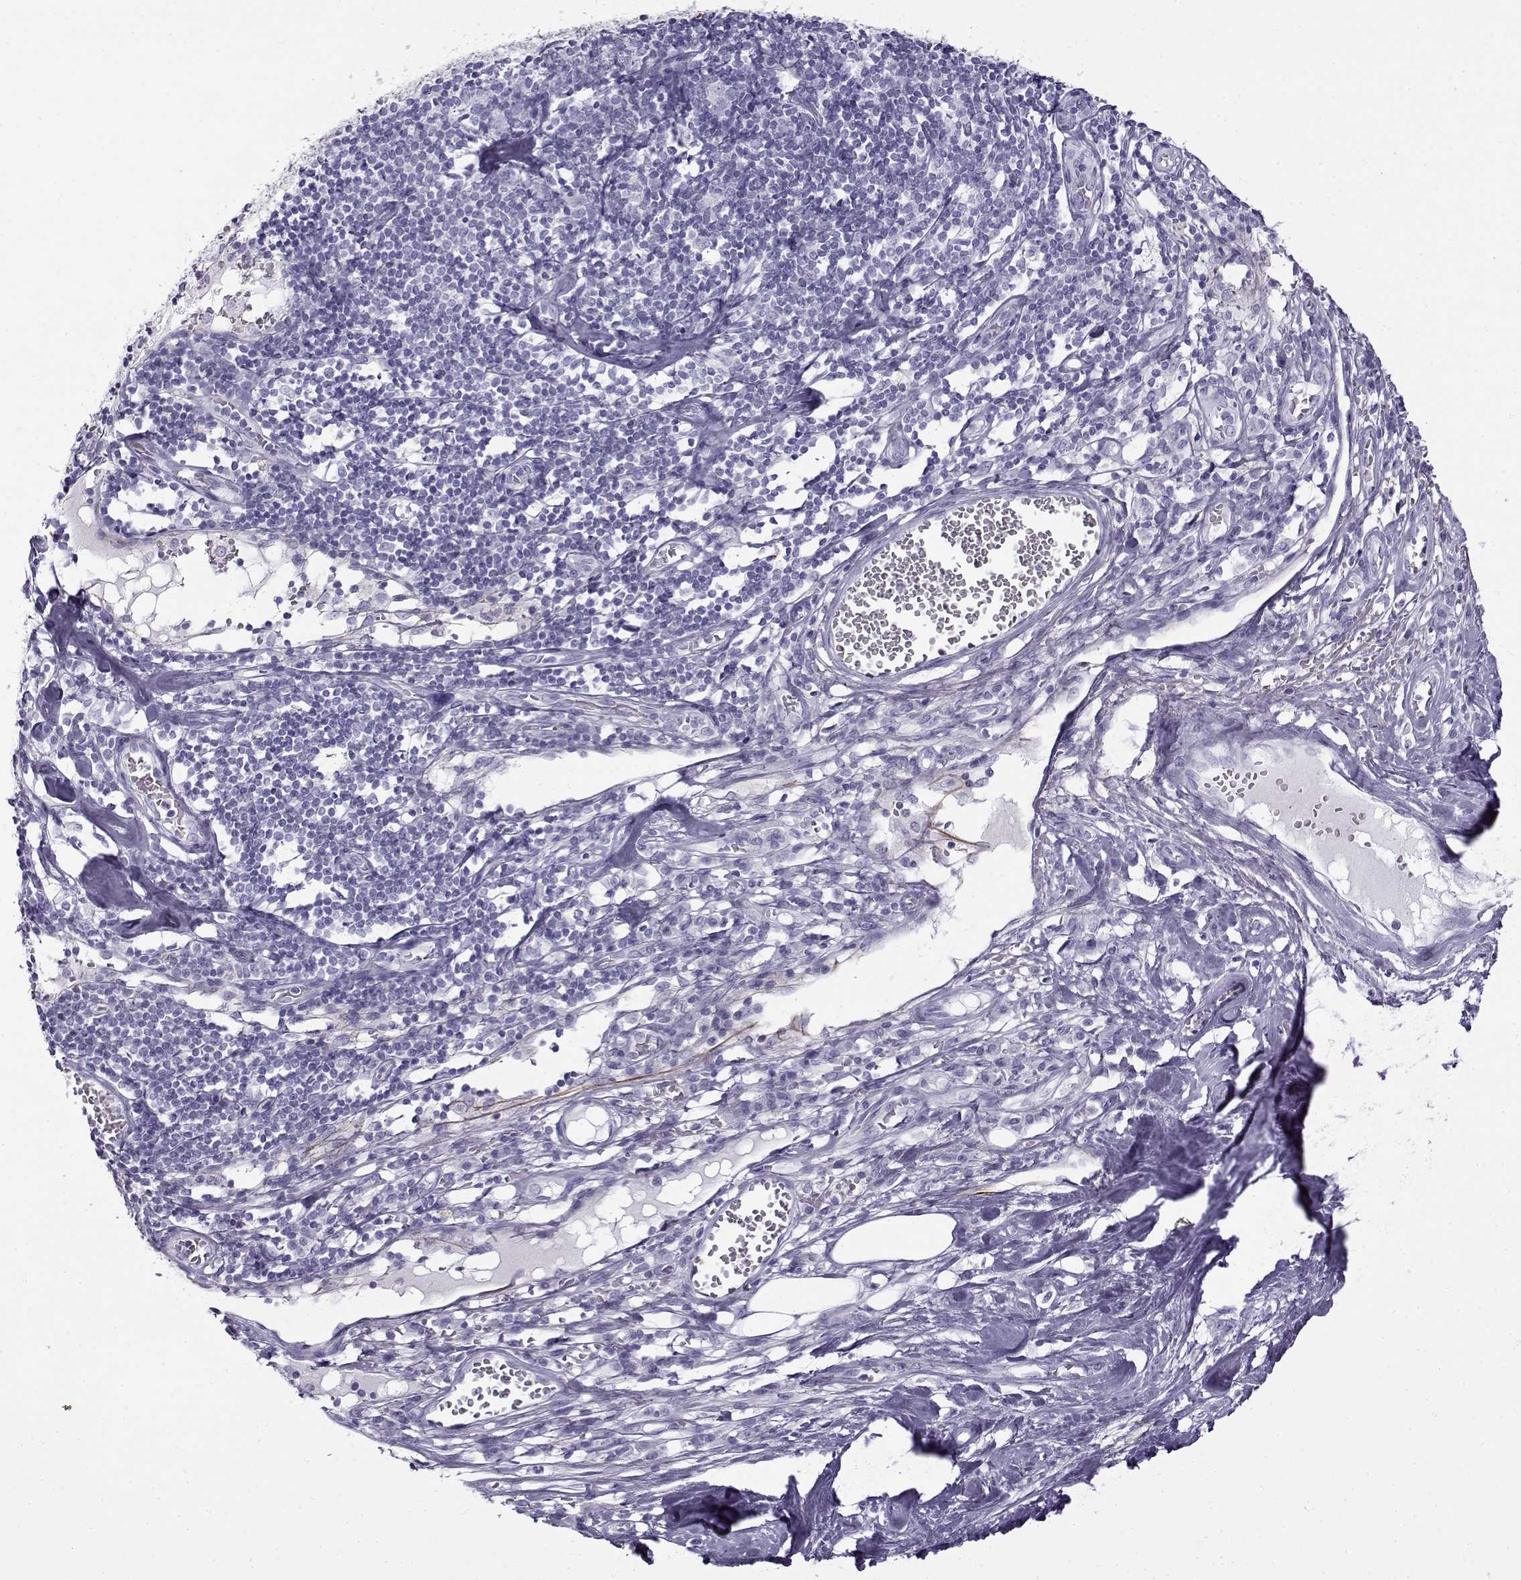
{"staining": {"intensity": "negative", "quantity": "none", "location": "none"}, "tissue": "melanoma", "cell_type": "Tumor cells", "image_type": "cancer", "snomed": [{"axis": "morphology", "description": "Malignant melanoma, Metastatic site"}, {"axis": "topography", "description": "Lymph node"}], "caption": "Immunohistochemistry micrograph of human malignant melanoma (metastatic site) stained for a protein (brown), which exhibits no positivity in tumor cells. The staining is performed using DAB (3,3'-diaminobenzidine) brown chromogen with nuclei counter-stained in using hematoxylin.", "gene": "GTSF1L", "patient": {"sex": "female", "age": 64}}